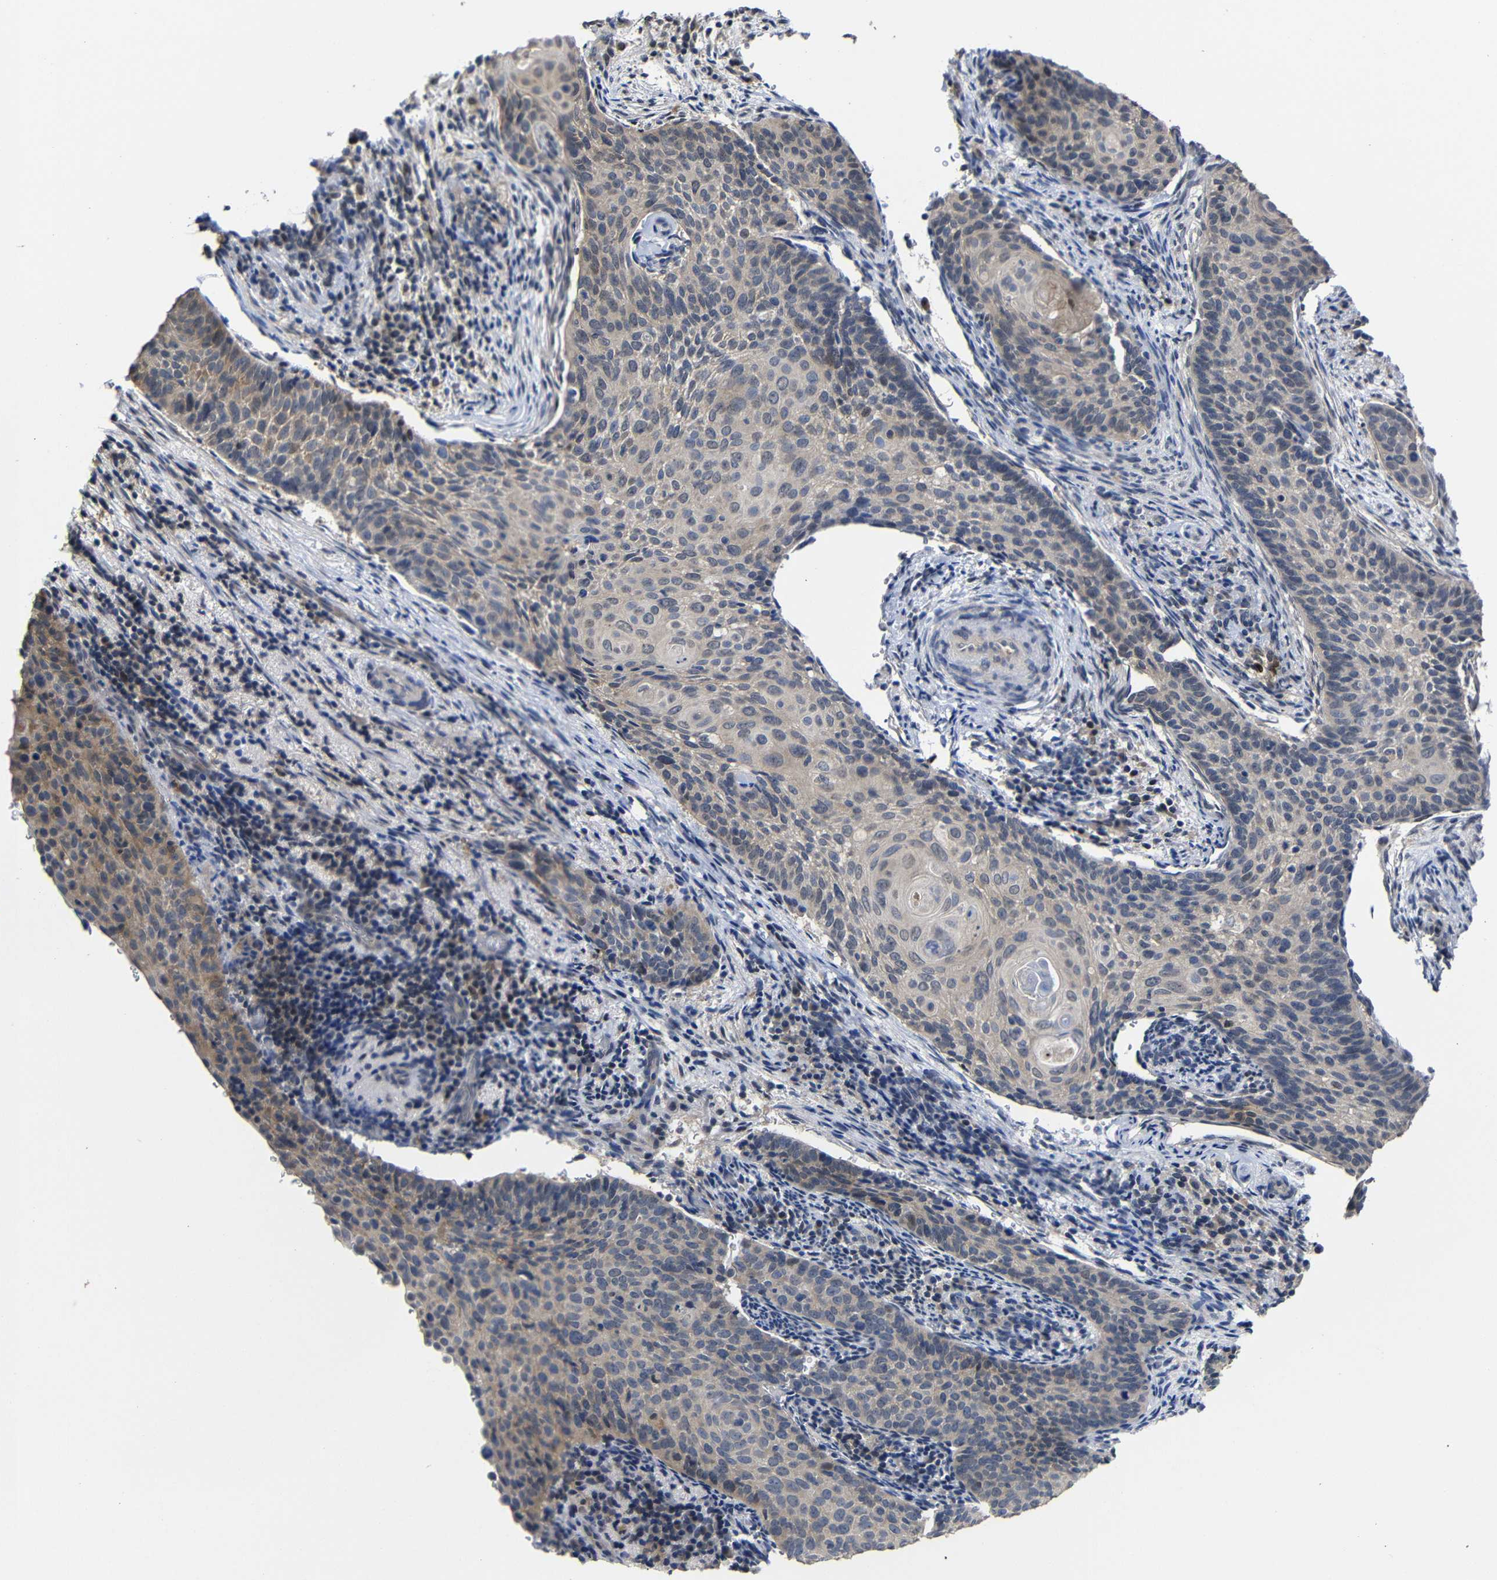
{"staining": {"intensity": "weak", "quantity": ">75%", "location": "cytoplasmic/membranous"}, "tissue": "cervical cancer", "cell_type": "Tumor cells", "image_type": "cancer", "snomed": [{"axis": "morphology", "description": "Squamous cell carcinoma, NOS"}, {"axis": "topography", "description": "Cervix"}], "caption": "A histopathology image of squamous cell carcinoma (cervical) stained for a protein demonstrates weak cytoplasmic/membranous brown staining in tumor cells.", "gene": "ATG12", "patient": {"sex": "female", "age": 33}}